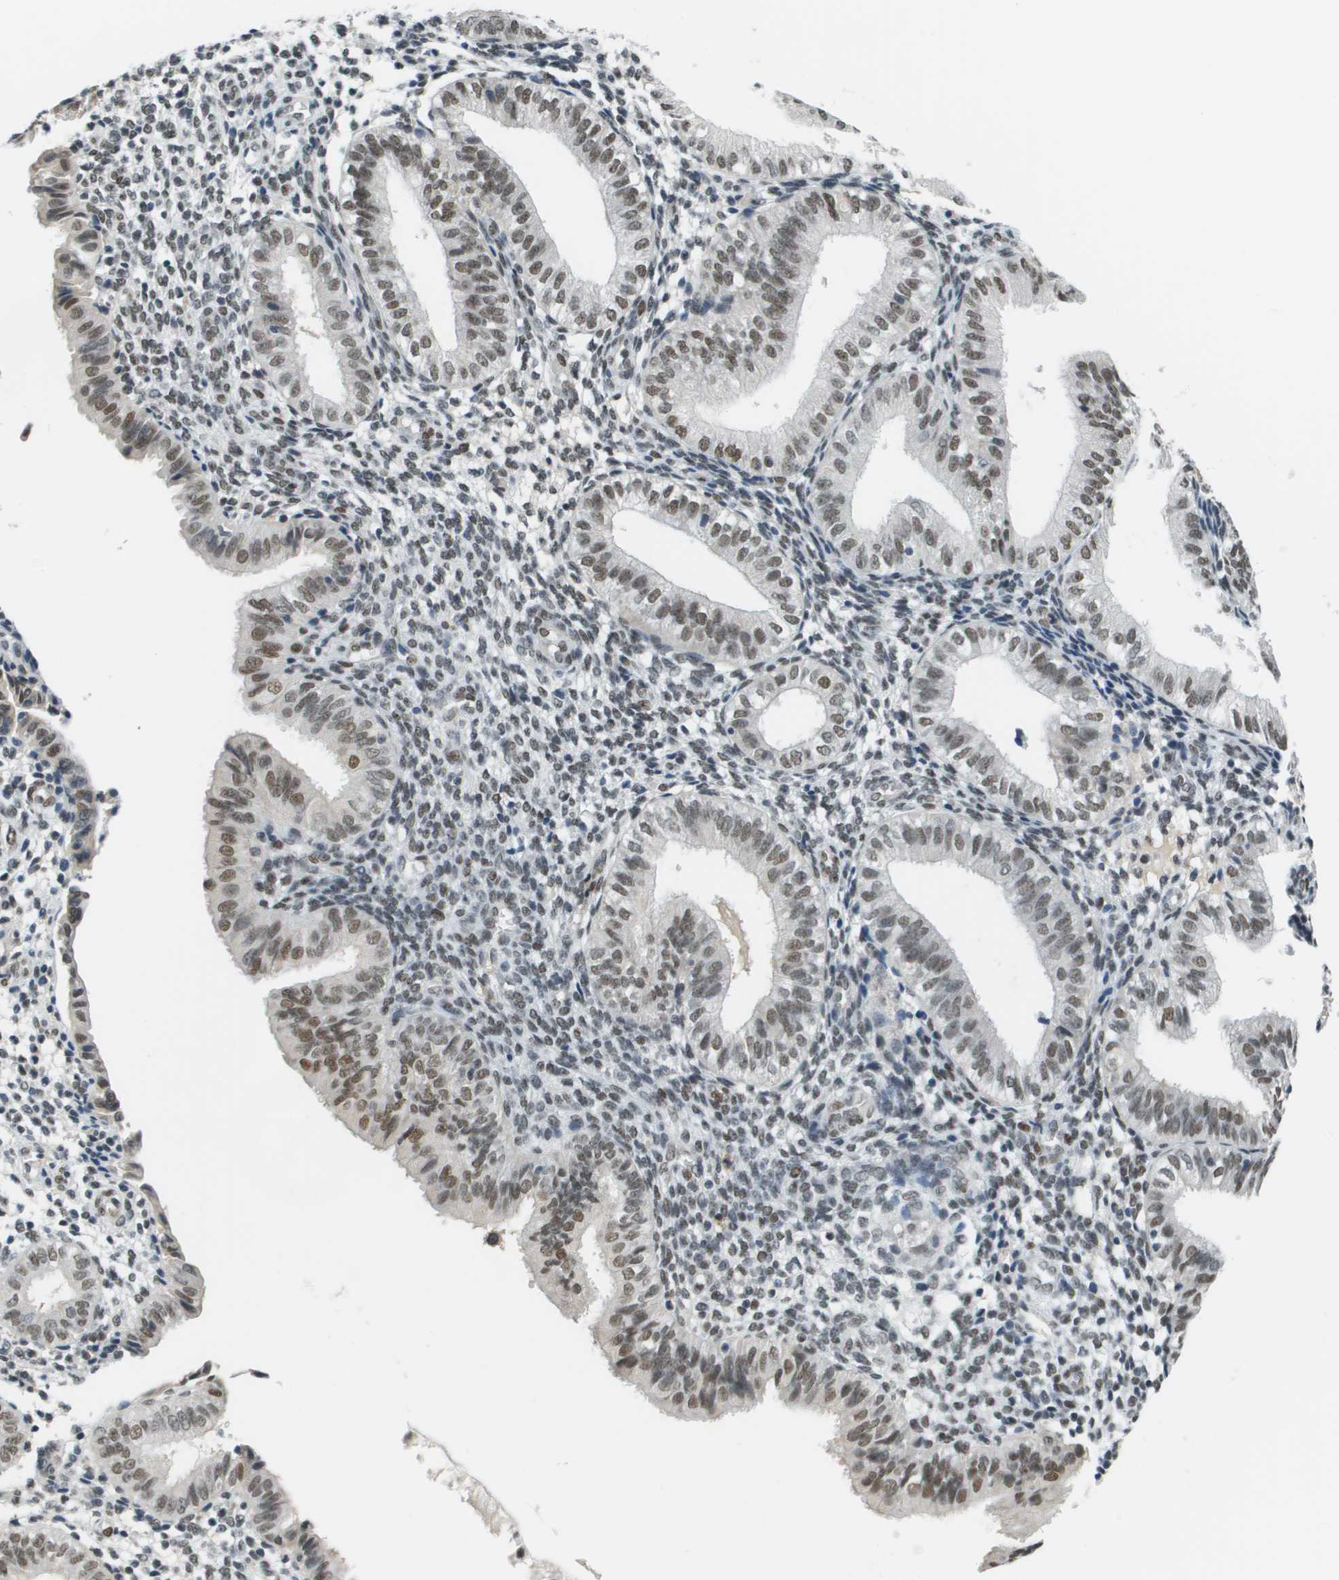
{"staining": {"intensity": "moderate", "quantity": "25%-75%", "location": "nuclear"}, "tissue": "endometrium", "cell_type": "Cells in endometrial stroma", "image_type": "normal", "snomed": [{"axis": "morphology", "description": "Normal tissue, NOS"}, {"axis": "topography", "description": "Endometrium"}], "caption": "Immunohistochemistry (IHC) photomicrograph of unremarkable human endometrium stained for a protein (brown), which demonstrates medium levels of moderate nuclear expression in about 25%-75% of cells in endometrial stroma.", "gene": "CBX5", "patient": {"sex": "female", "age": 39}}